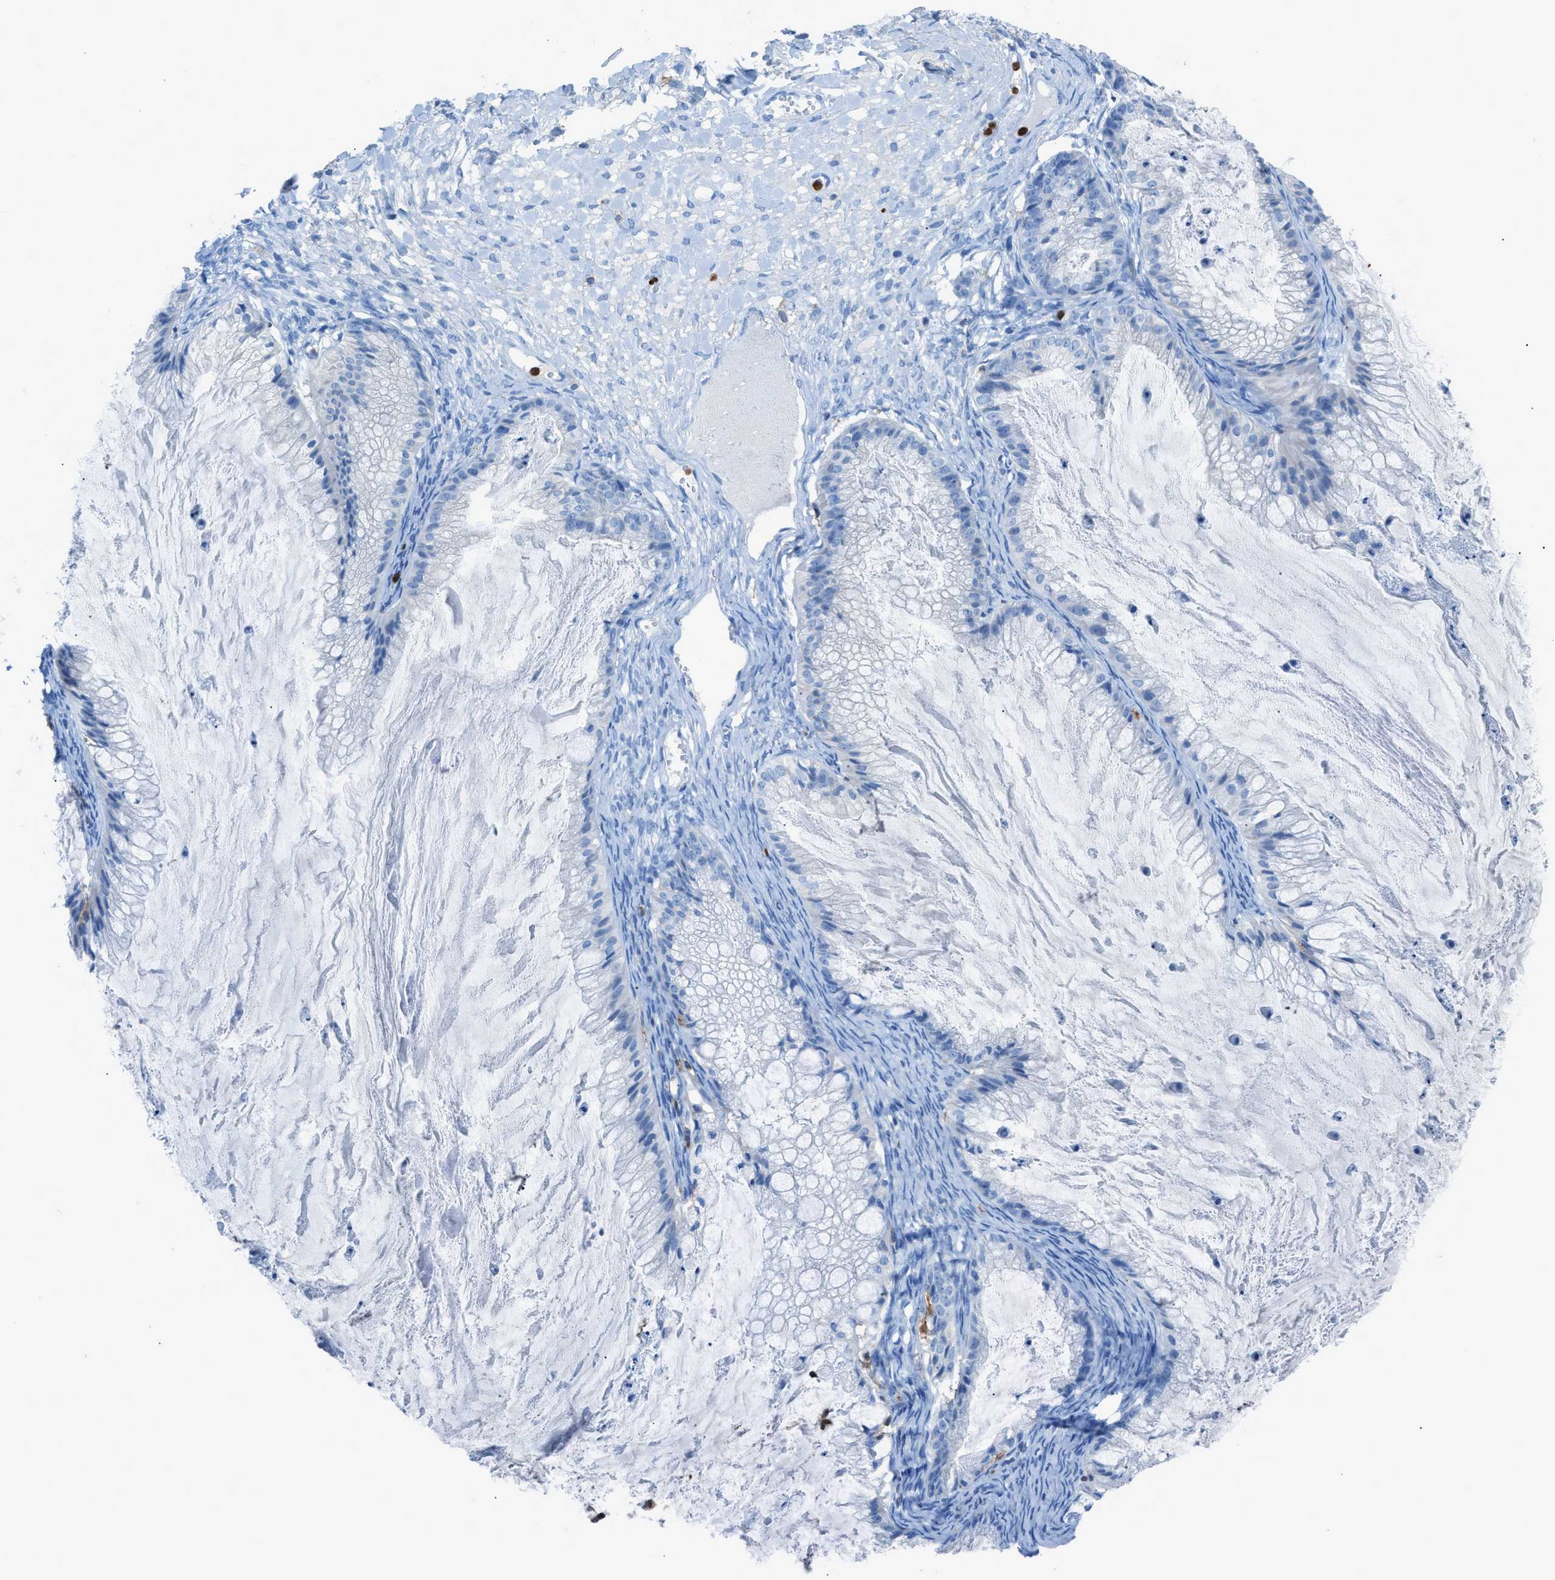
{"staining": {"intensity": "negative", "quantity": "none", "location": "none"}, "tissue": "ovarian cancer", "cell_type": "Tumor cells", "image_type": "cancer", "snomed": [{"axis": "morphology", "description": "Cystadenocarcinoma, mucinous, NOS"}, {"axis": "topography", "description": "Ovary"}], "caption": "Ovarian cancer was stained to show a protein in brown. There is no significant expression in tumor cells.", "gene": "ITGB2", "patient": {"sex": "female", "age": 57}}